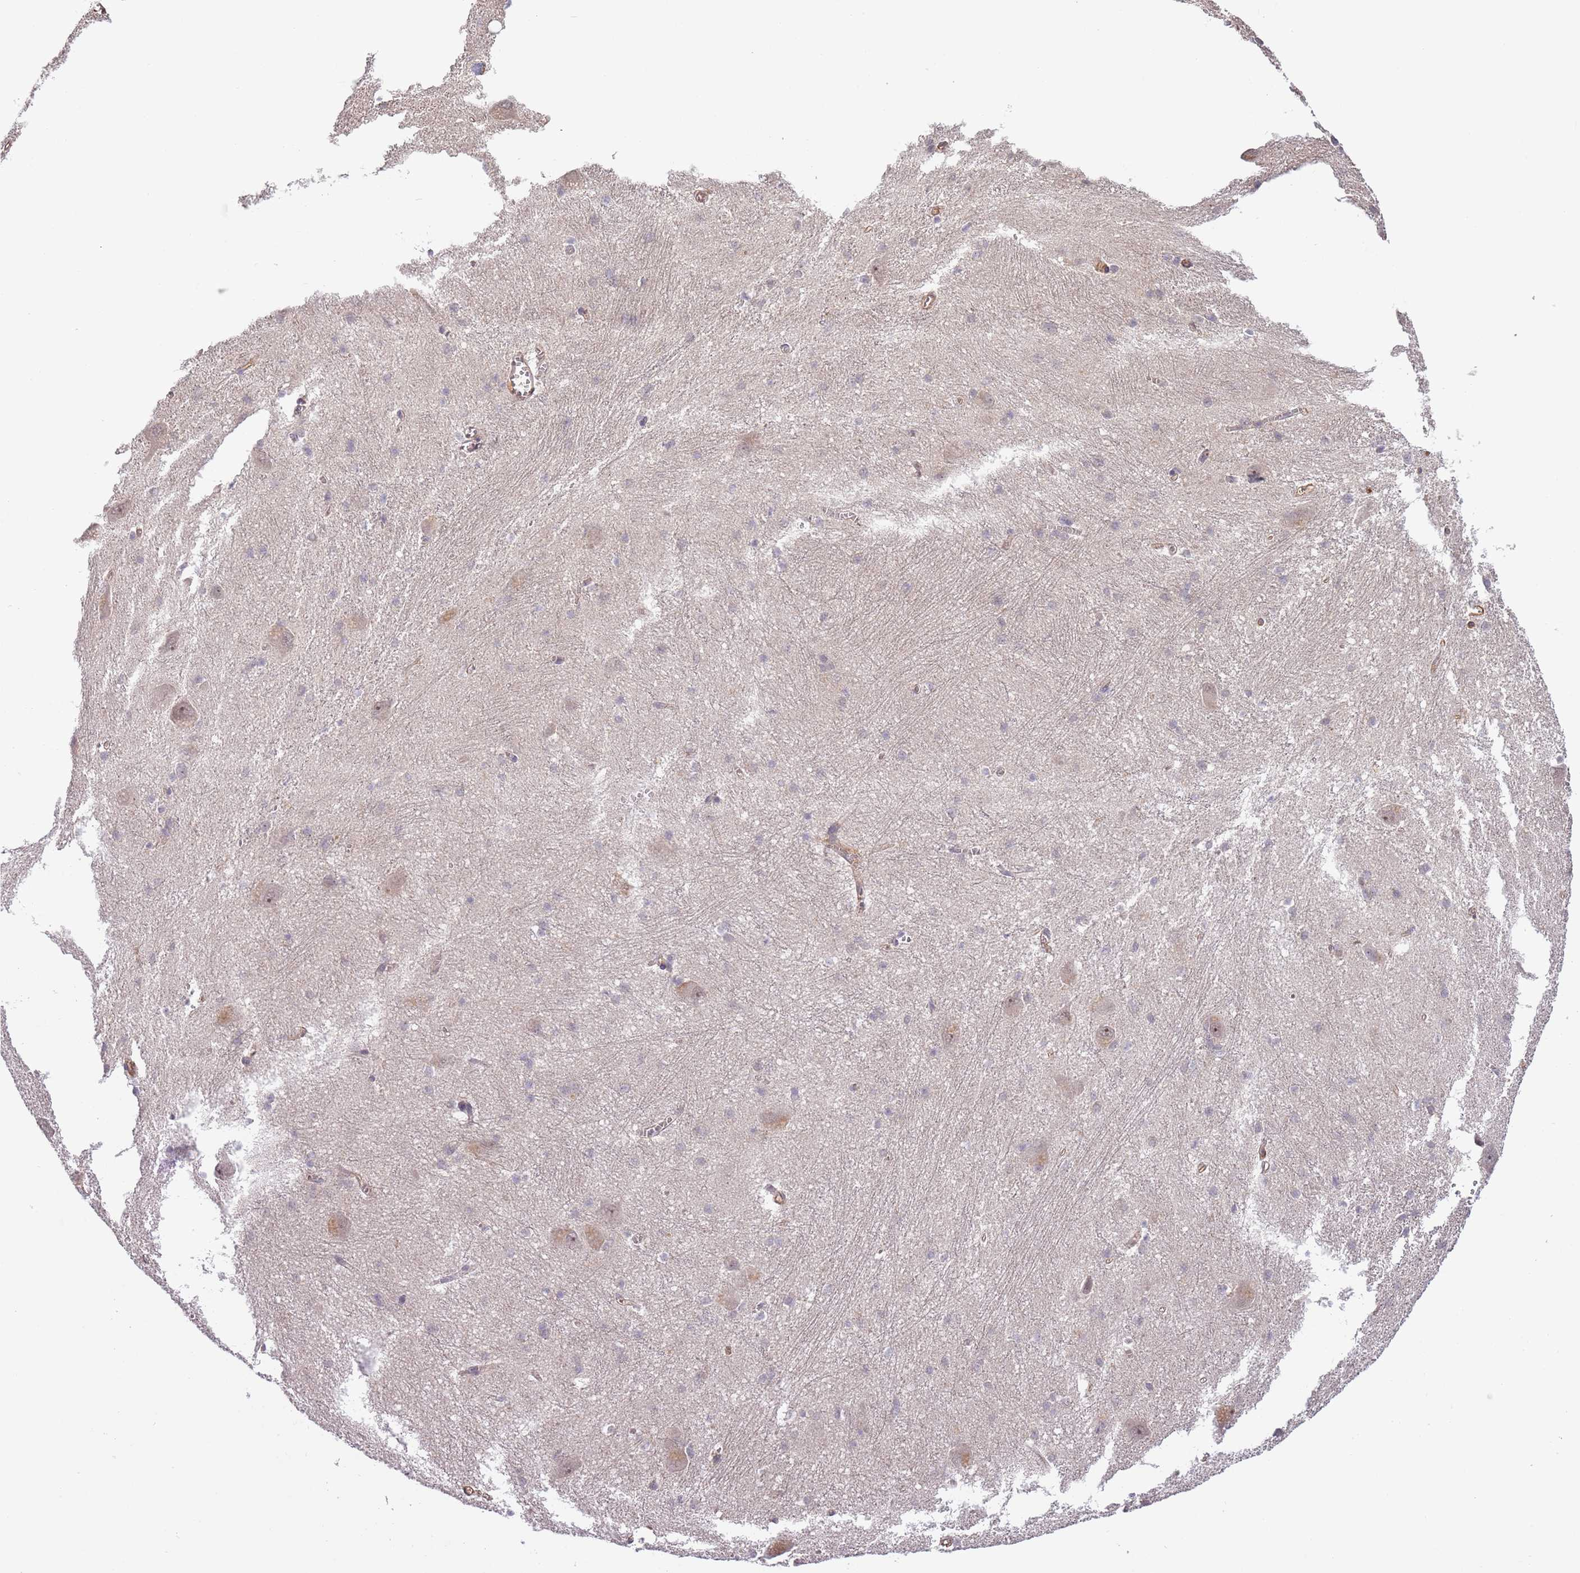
{"staining": {"intensity": "negative", "quantity": "none", "location": "none"}, "tissue": "caudate", "cell_type": "Glial cells", "image_type": "normal", "snomed": [{"axis": "morphology", "description": "Normal tissue, NOS"}, {"axis": "topography", "description": "Lateral ventricle wall"}], "caption": "Immunohistochemistry histopathology image of unremarkable caudate stained for a protein (brown), which displays no positivity in glial cells.", "gene": "SURF2", "patient": {"sex": "male", "age": 37}}